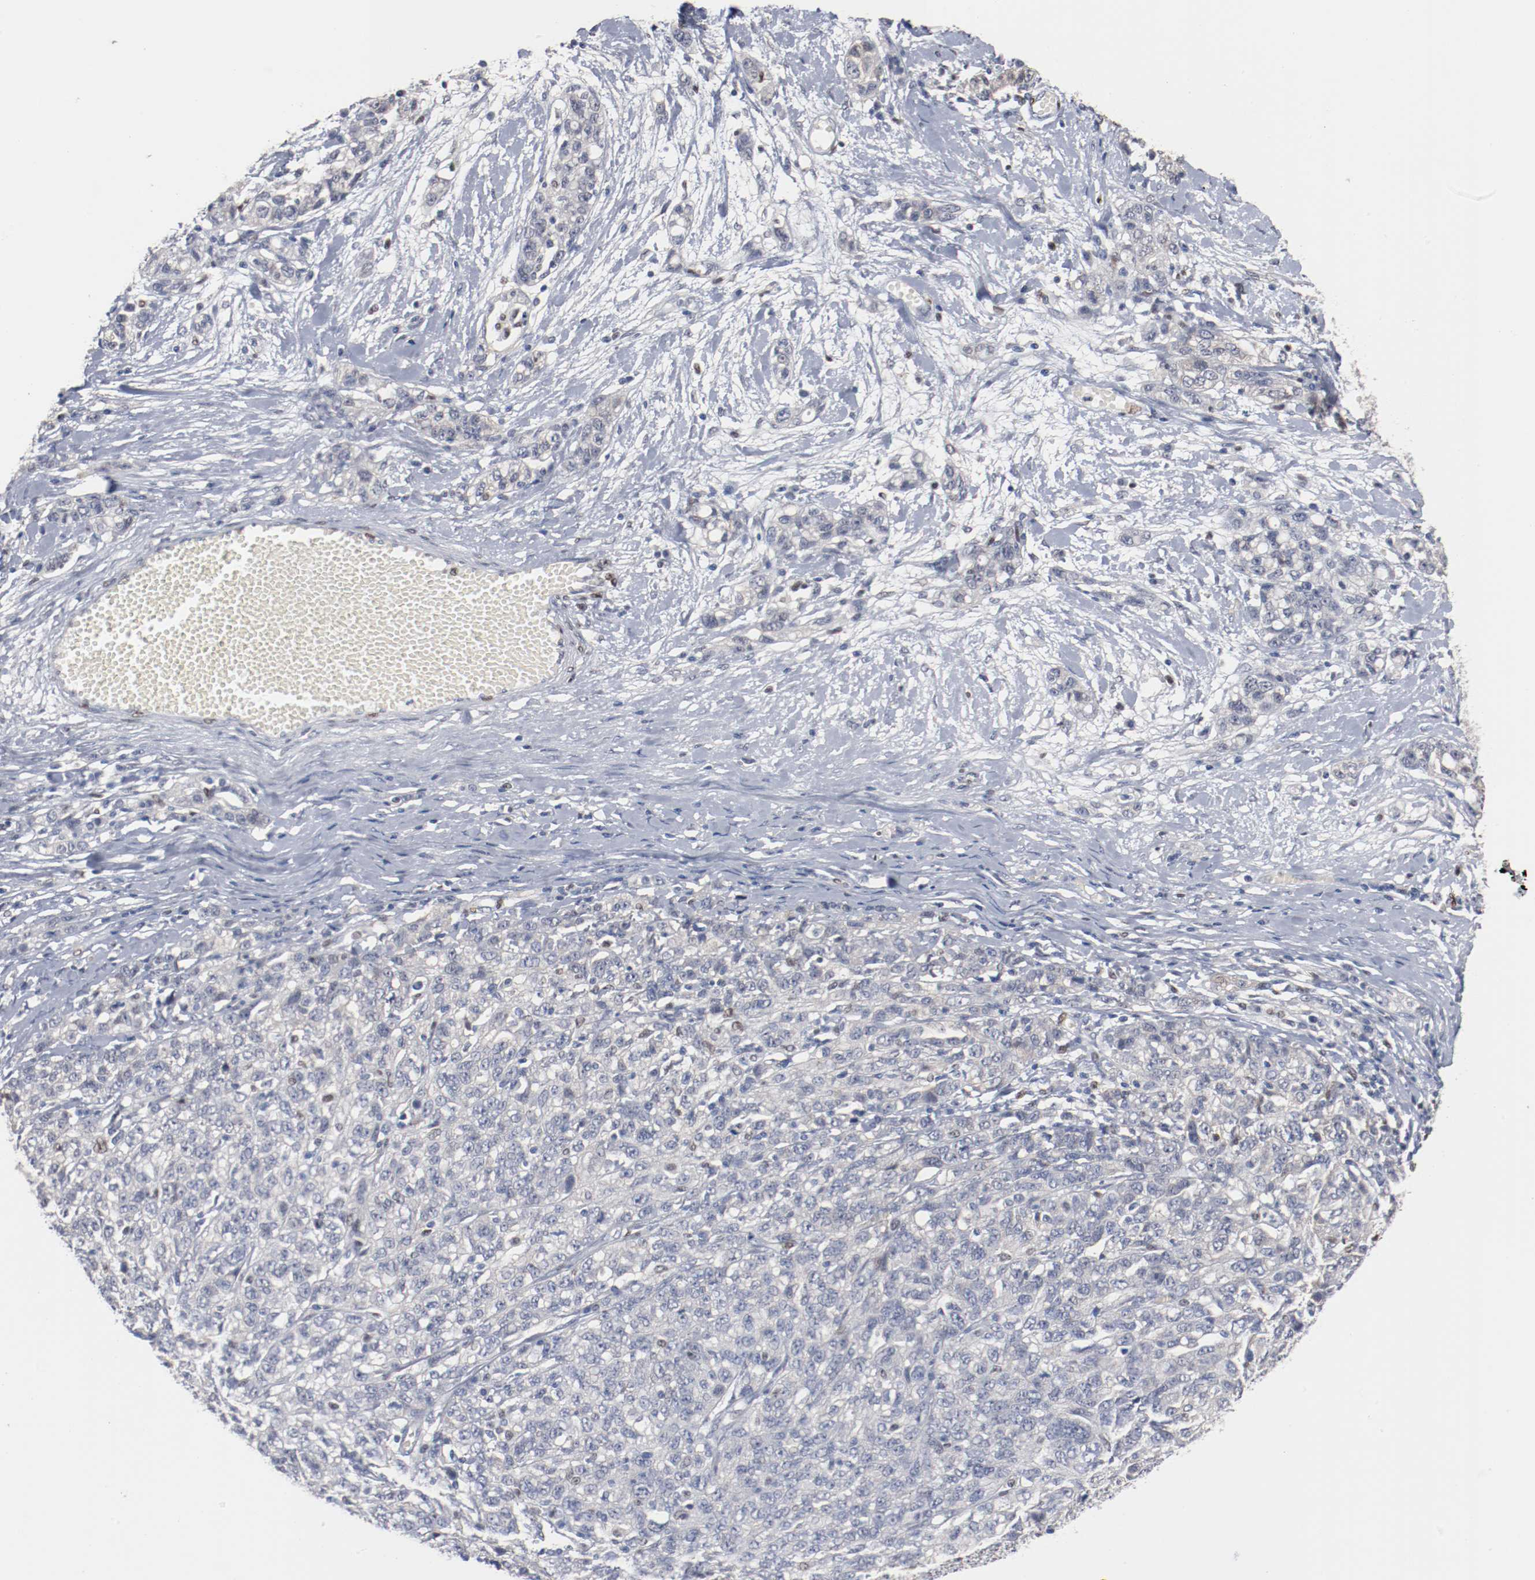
{"staining": {"intensity": "negative", "quantity": "none", "location": "none"}, "tissue": "ovarian cancer", "cell_type": "Tumor cells", "image_type": "cancer", "snomed": [{"axis": "morphology", "description": "Cystadenocarcinoma, serous, NOS"}, {"axis": "topography", "description": "Ovary"}], "caption": "This is an immunohistochemistry (IHC) micrograph of human serous cystadenocarcinoma (ovarian). There is no staining in tumor cells.", "gene": "ZEB2", "patient": {"sex": "female", "age": 71}}